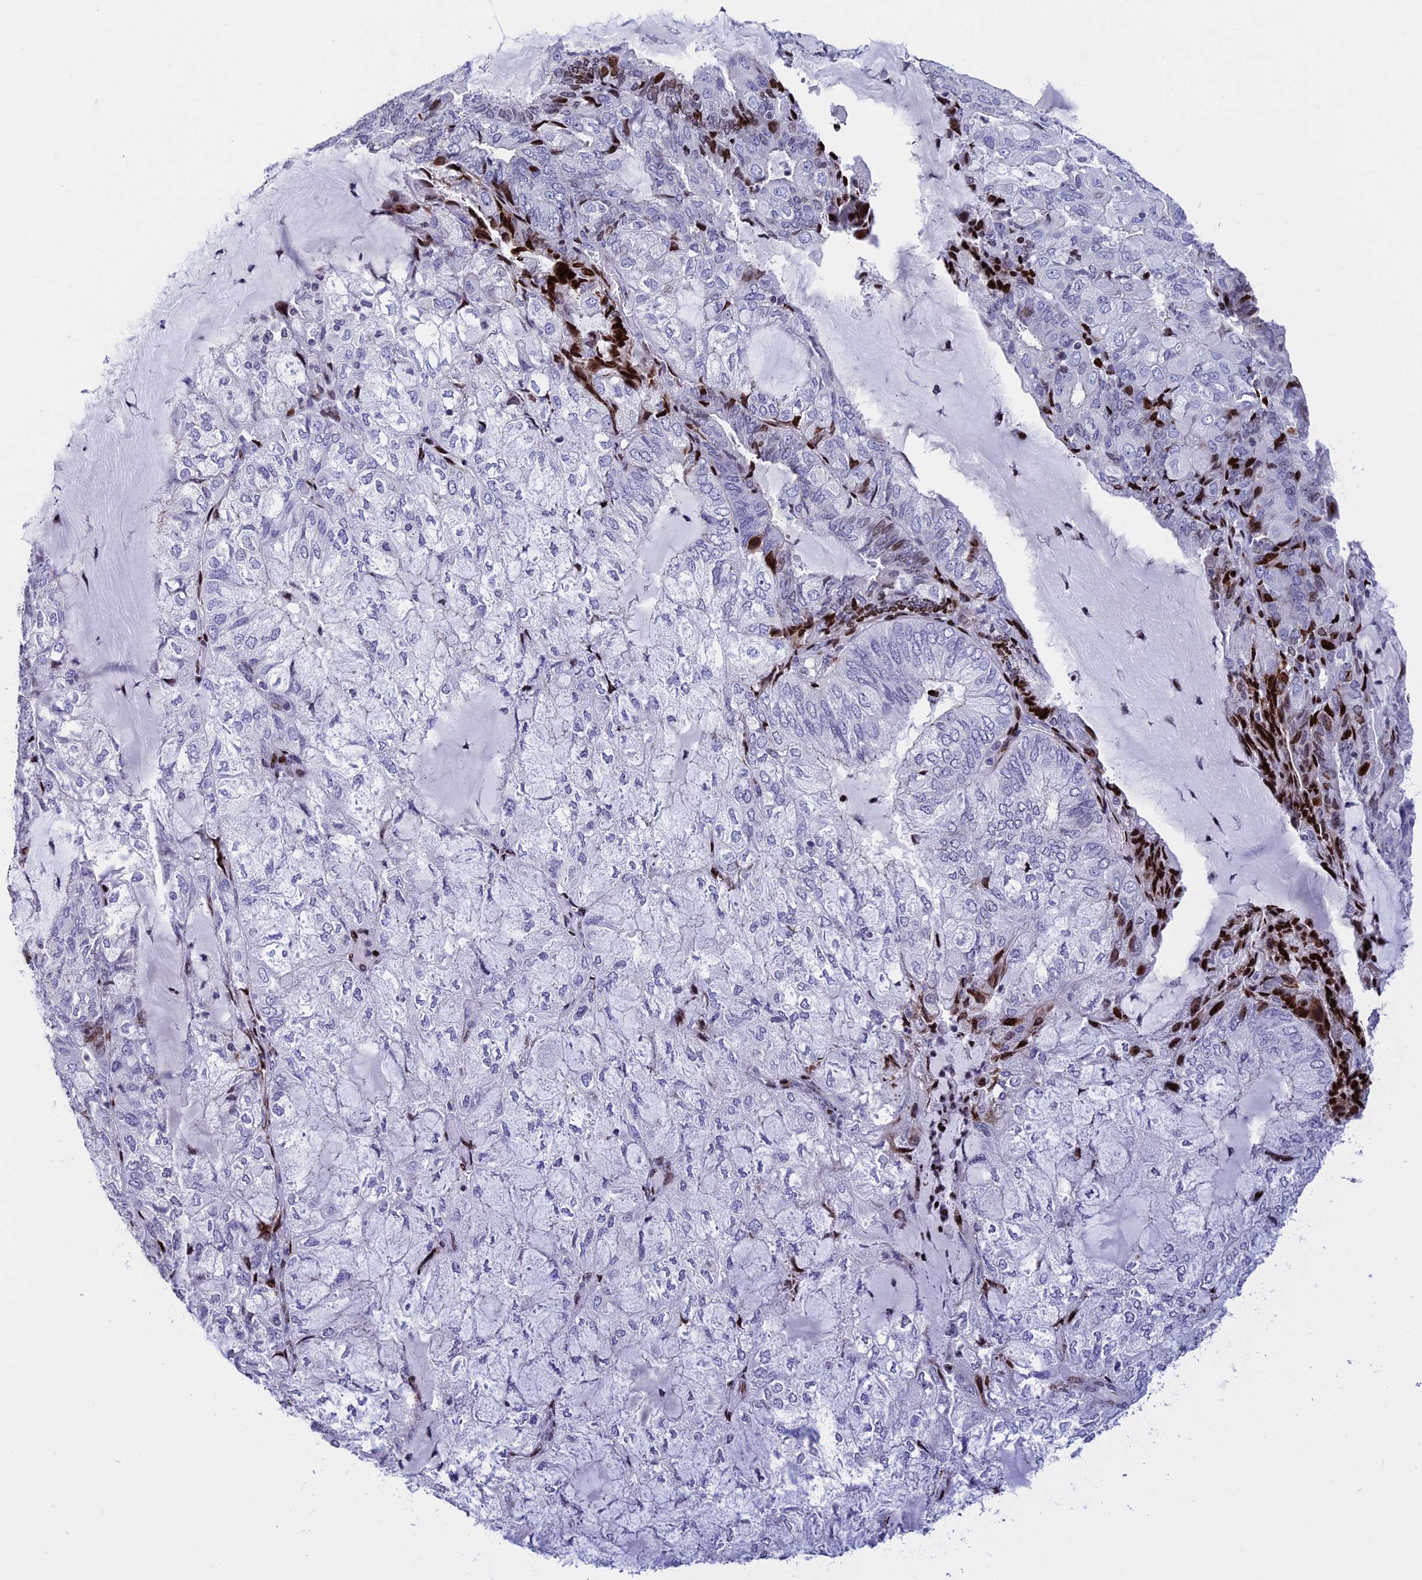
{"staining": {"intensity": "negative", "quantity": "none", "location": "none"}, "tissue": "endometrial cancer", "cell_type": "Tumor cells", "image_type": "cancer", "snomed": [{"axis": "morphology", "description": "Adenocarcinoma, NOS"}, {"axis": "topography", "description": "Endometrium"}], "caption": "A photomicrograph of human endometrial cancer is negative for staining in tumor cells. (Brightfield microscopy of DAB immunohistochemistry at high magnification).", "gene": "BTBD3", "patient": {"sex": "female", "age": 81}}